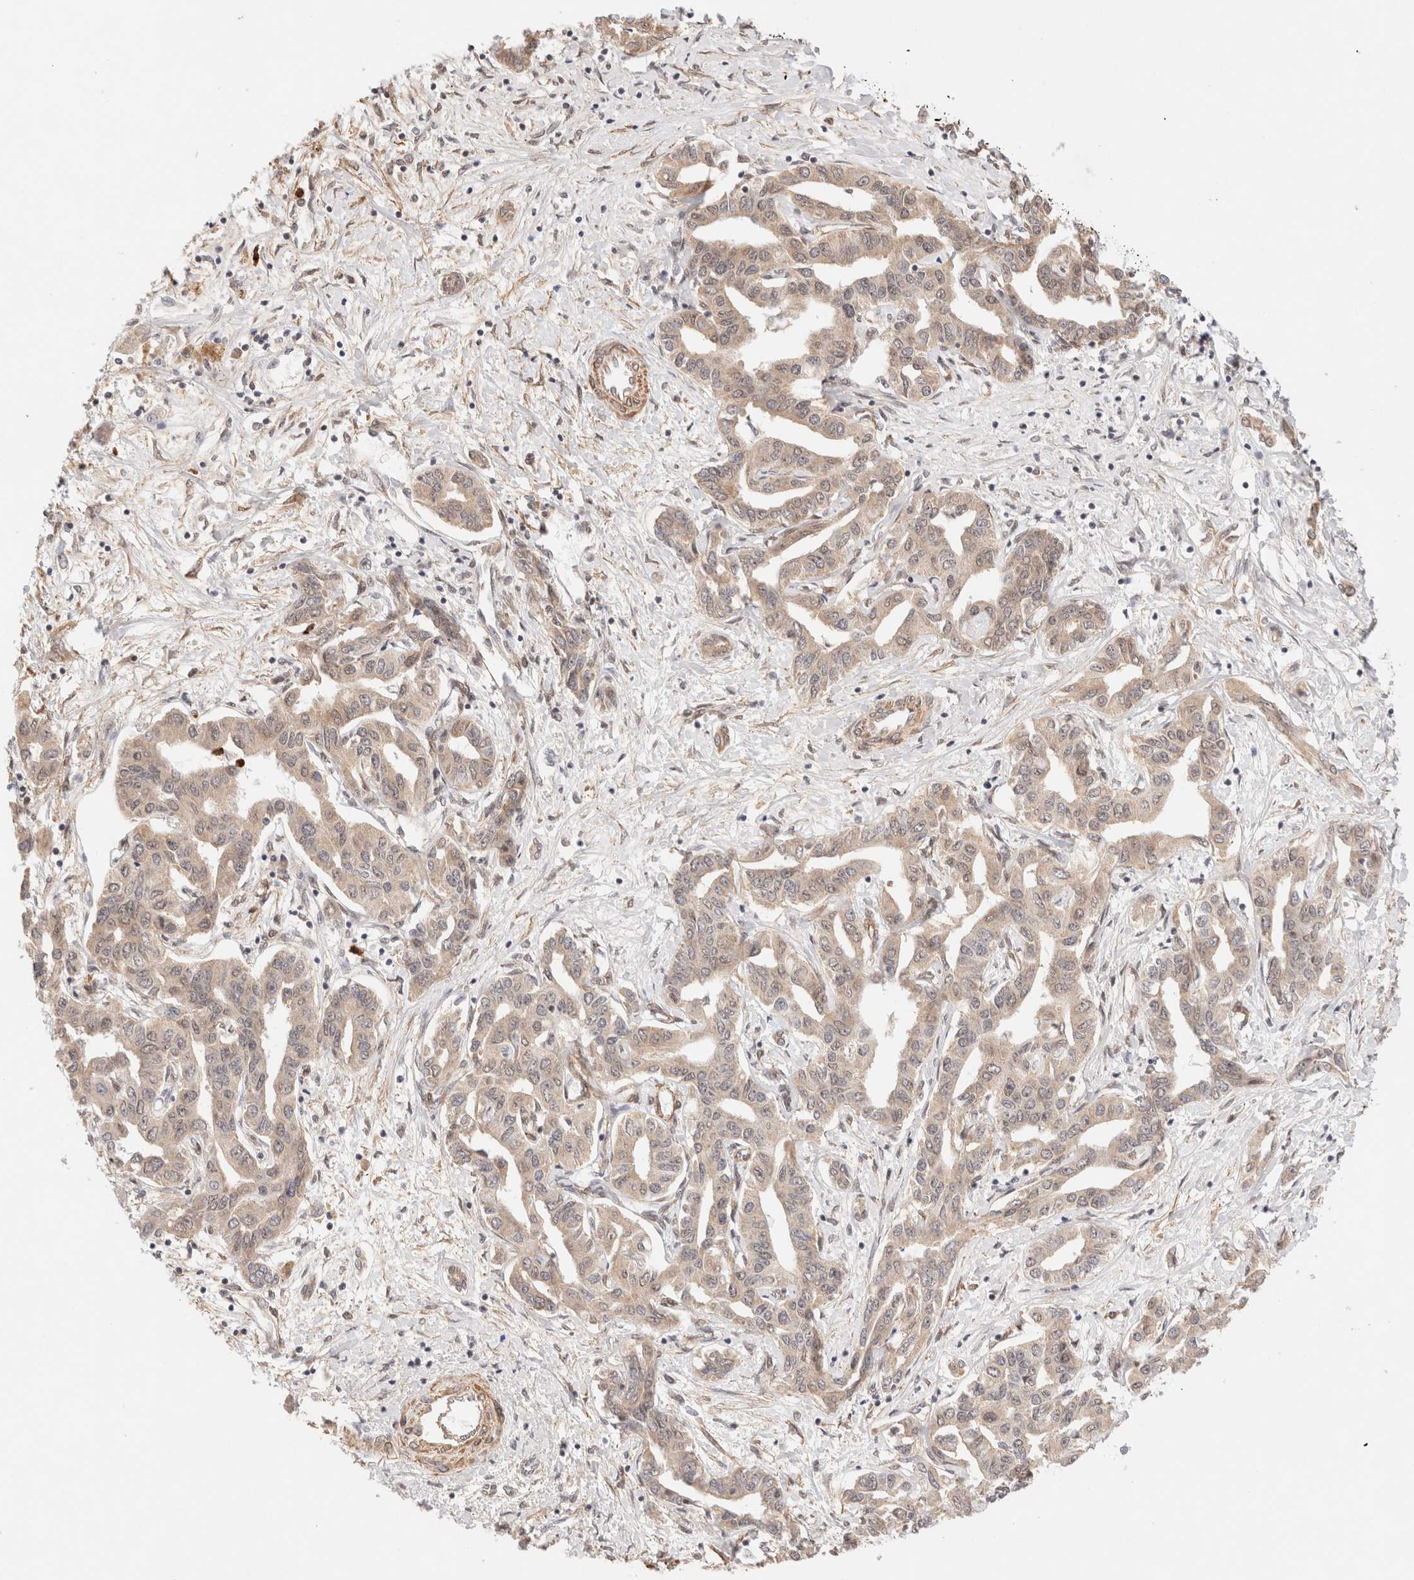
{"staining": {"intensity": "weak", "quantity": ">75%", "location": "cytoplasmic/membranous"}, "tissue": "liver cancer", "cell_type": "Tumor cells", "image_type": "cancer", "snomed": [{"axis": "morphology", "description": "Cholangiocarcinoma"}, {"axis": "topography", "description": "Liver"}], "caption": "Liver cancer (cholangiocarcinoma) stained for a protein demonstrates weak cytoplasmic/membranous positivity in tumor cells. (Stains: DAB (3,3'-diaminobenzidine) in brown, nuclei in blue, Microscopy: brightfield microscopy at high magnification).", "gene": "BRPF3", "patient": {"sex": "male", "age": 59}}